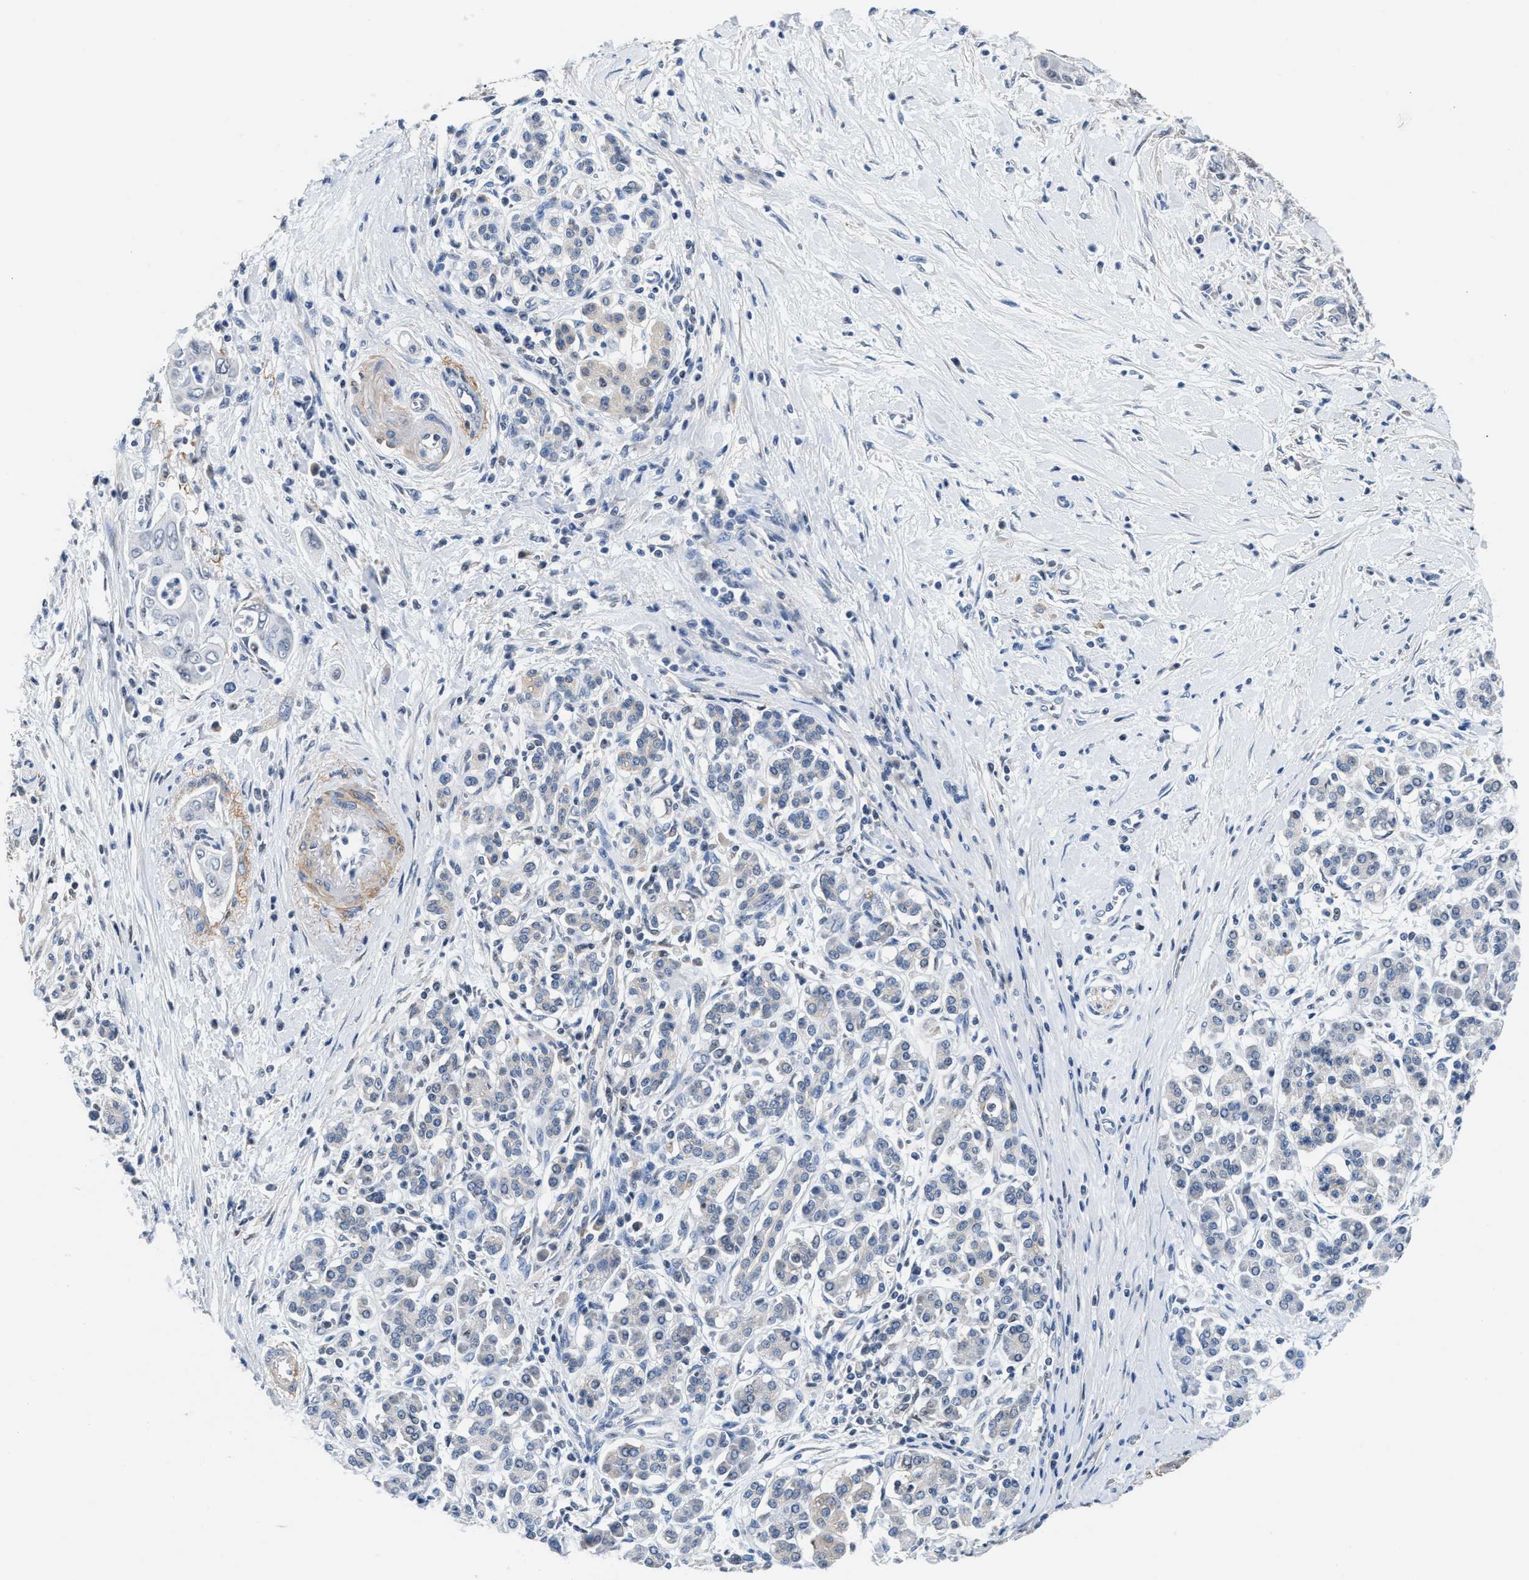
{"staining": {"intensity": "negative", "quantity": "none", "location": "none"}, "tissue": "pancreatic cancer", "cell_type": "Tumor cells", "image_type": "cancer", "snomed": [{"axis": "morphology", "description": "Adenocarcinoma, NOS"}, {"axis": "topography", "description": "Pancreas"}], "caption": "The histopathology image reveals no staining of tumor cells in pancreatic cancer.", "gene": "MYH3", "patient": {"sex": "male", "age": 58}}